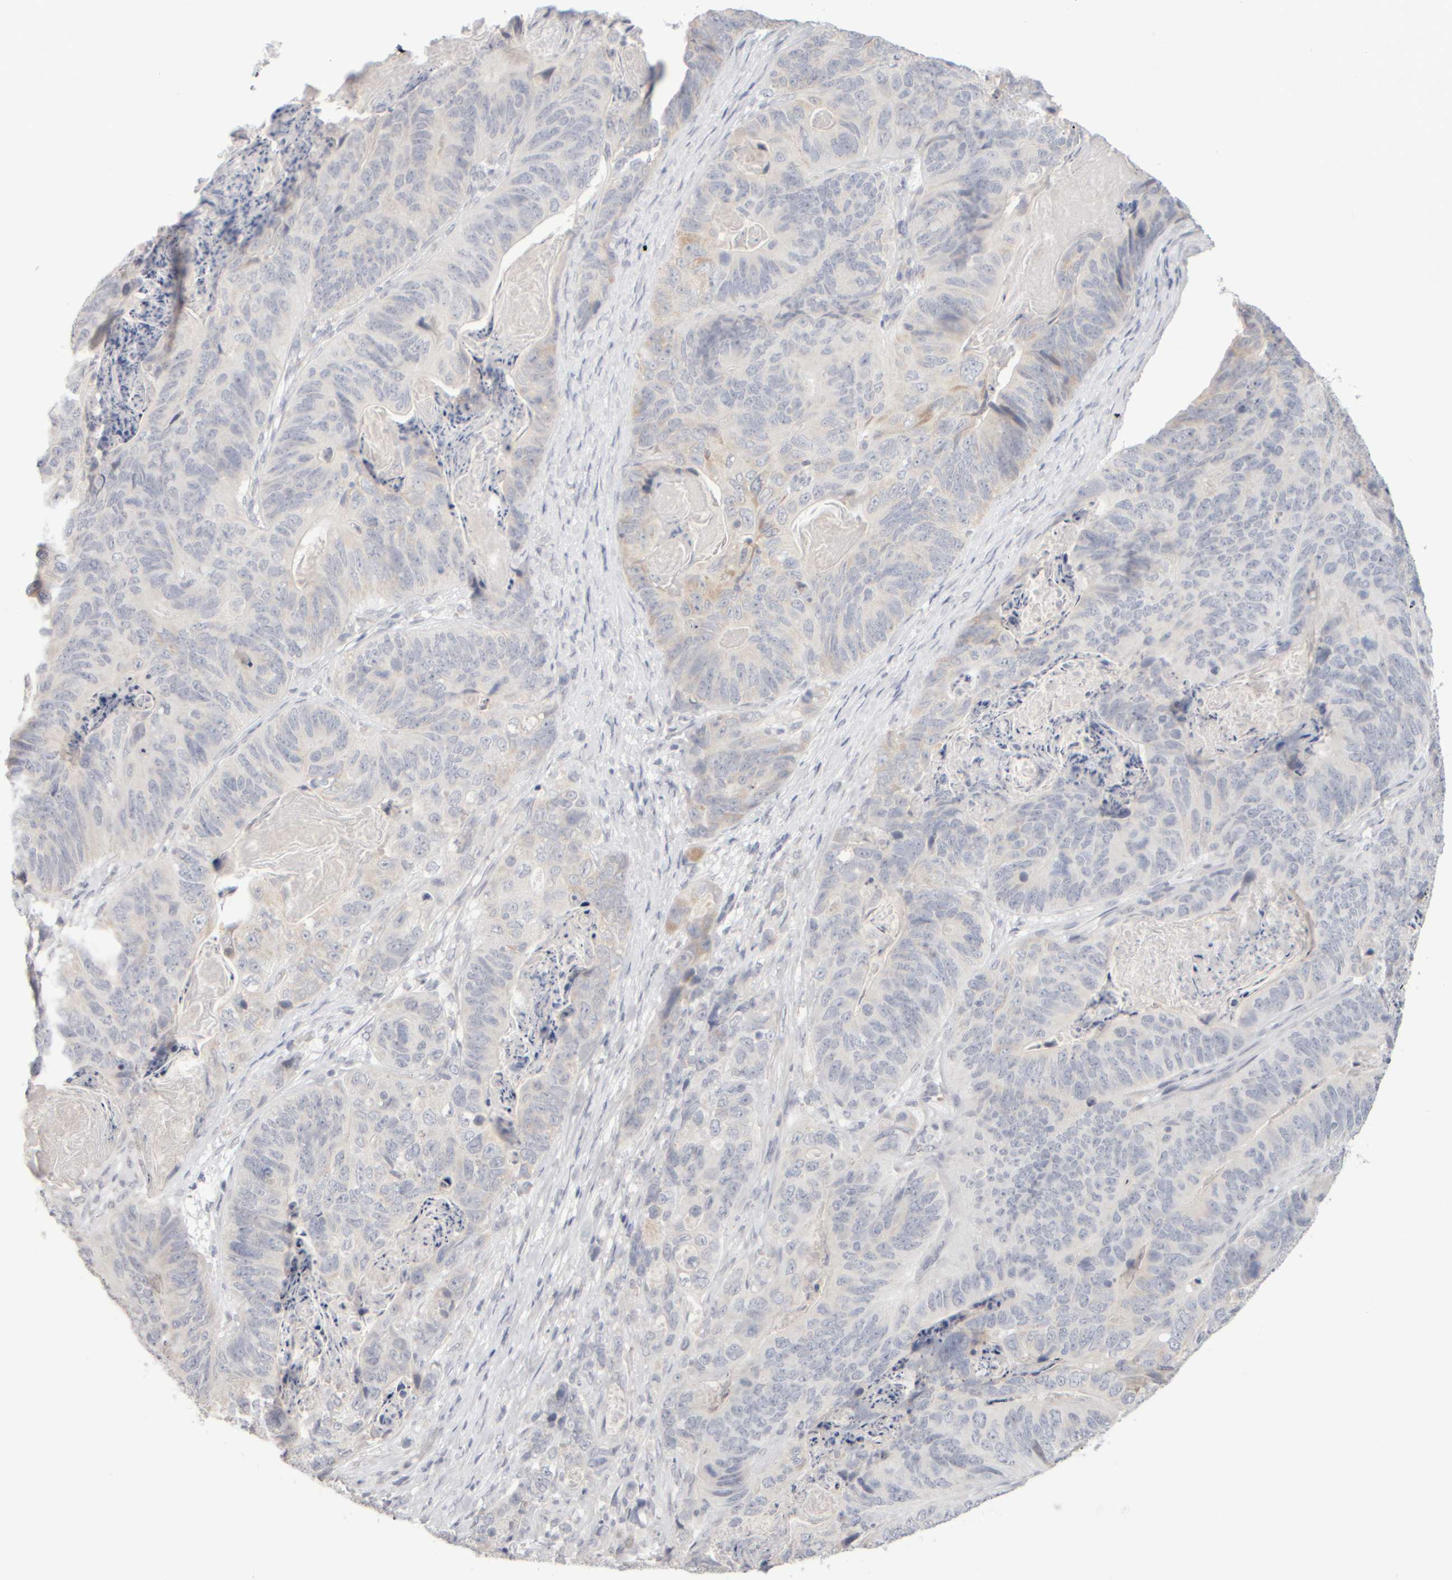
{"staining": {"intensity": "negative", "quantity": "none", "location": "none"}, "tissue": "stomach cancer", "cell_type": "Tumor cells", "image_type": "cancer", "snomed": [{"axis": "morphology", "description": "Normal tissue, NOS"}, {"axis": "morphology", "description": "Adenocarcinoma, NOS"}, {"axis": "topography", "description": "Stomach"}], "caption": "Protein analysis of stomach cancer reveals no significant expression in tumor cells.", "gene": "ZNF112", "patient": {"sex": "female", "age": 89}}